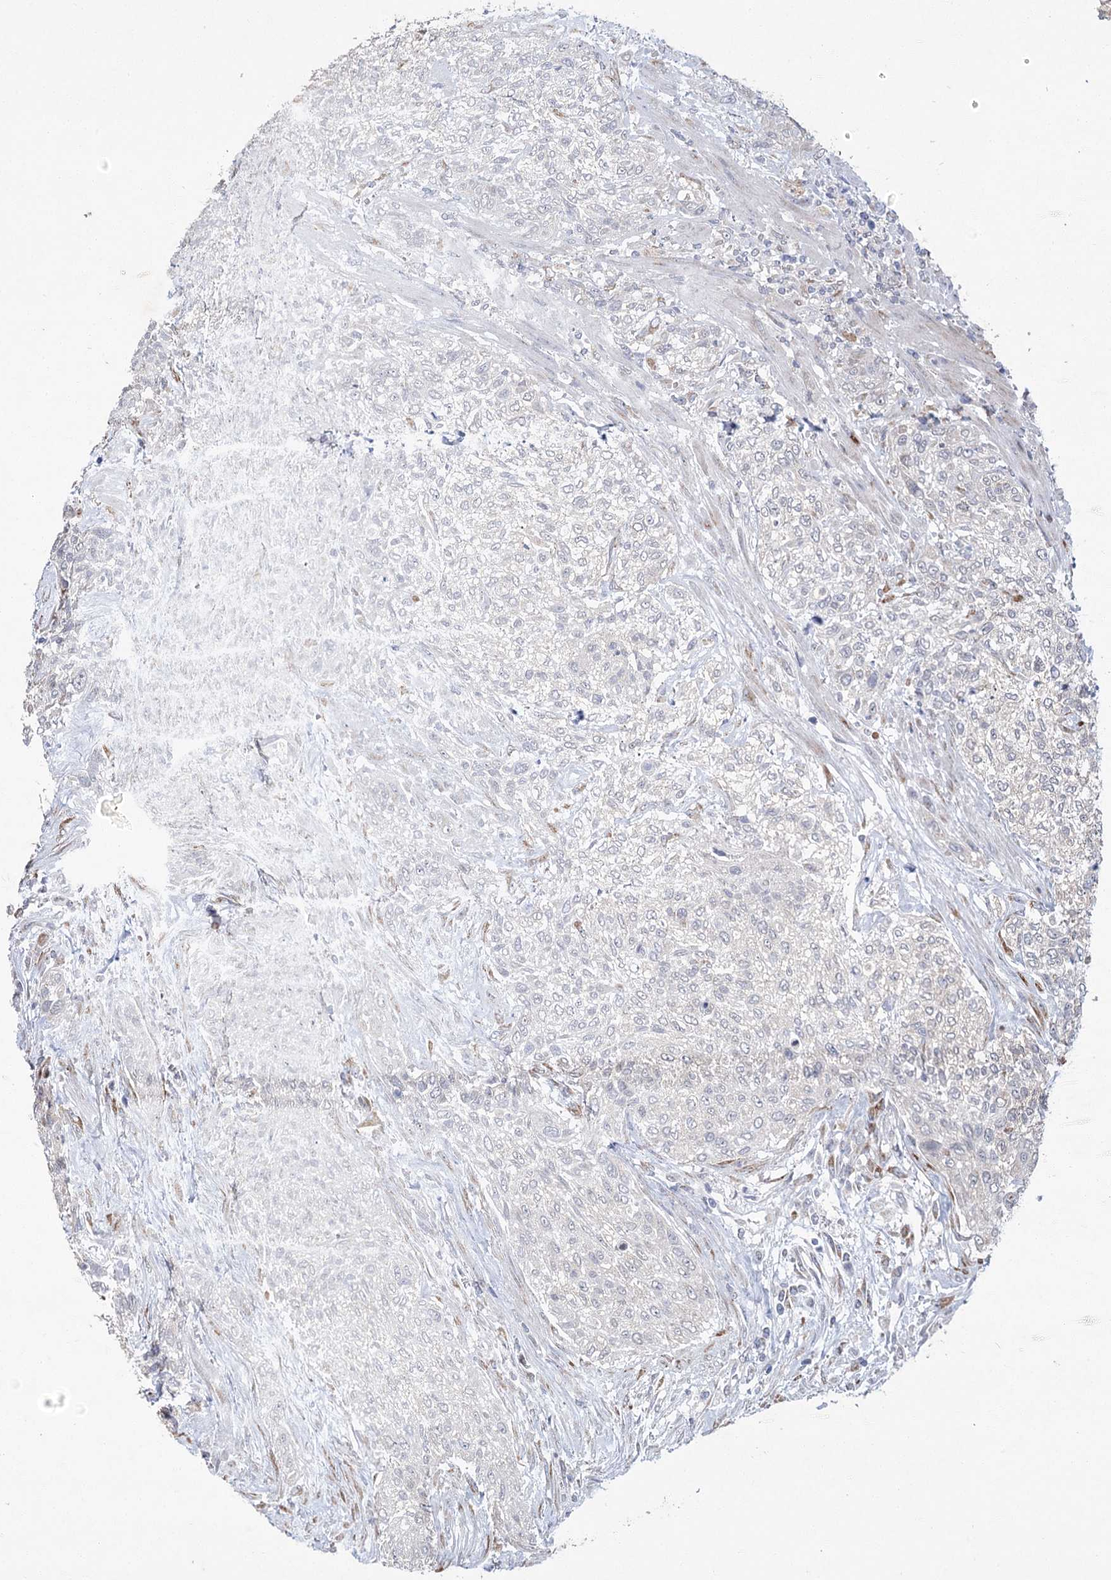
{"staining": {"intensity": "negative", "quantity": "none", "location": "none"}, "tissue": "urothelial cancer", "cell_type": "Tumor cells", "image_type": "cancer", "snomed": [{"axis": "morphology", "description": "Normal tissue, NOS"}, {"axis": "morphology", "description": "Urothelial carcinoma, NOS"}, {"axis": "topography", "description": "Urinary bladder"}, {"axis": "topography", "description": "Peripheral nerve tissue"}], "caption": "Immunohistochemical staining of transitional cell carcinoma demonstrates no significant positivity in tumor cells. The staining is performed using DAB brown chromogen with nuclei counter-stained in using hematoxylin.", "gene": "GCNT4", "patient": {"sex": "male", "age": 35}}